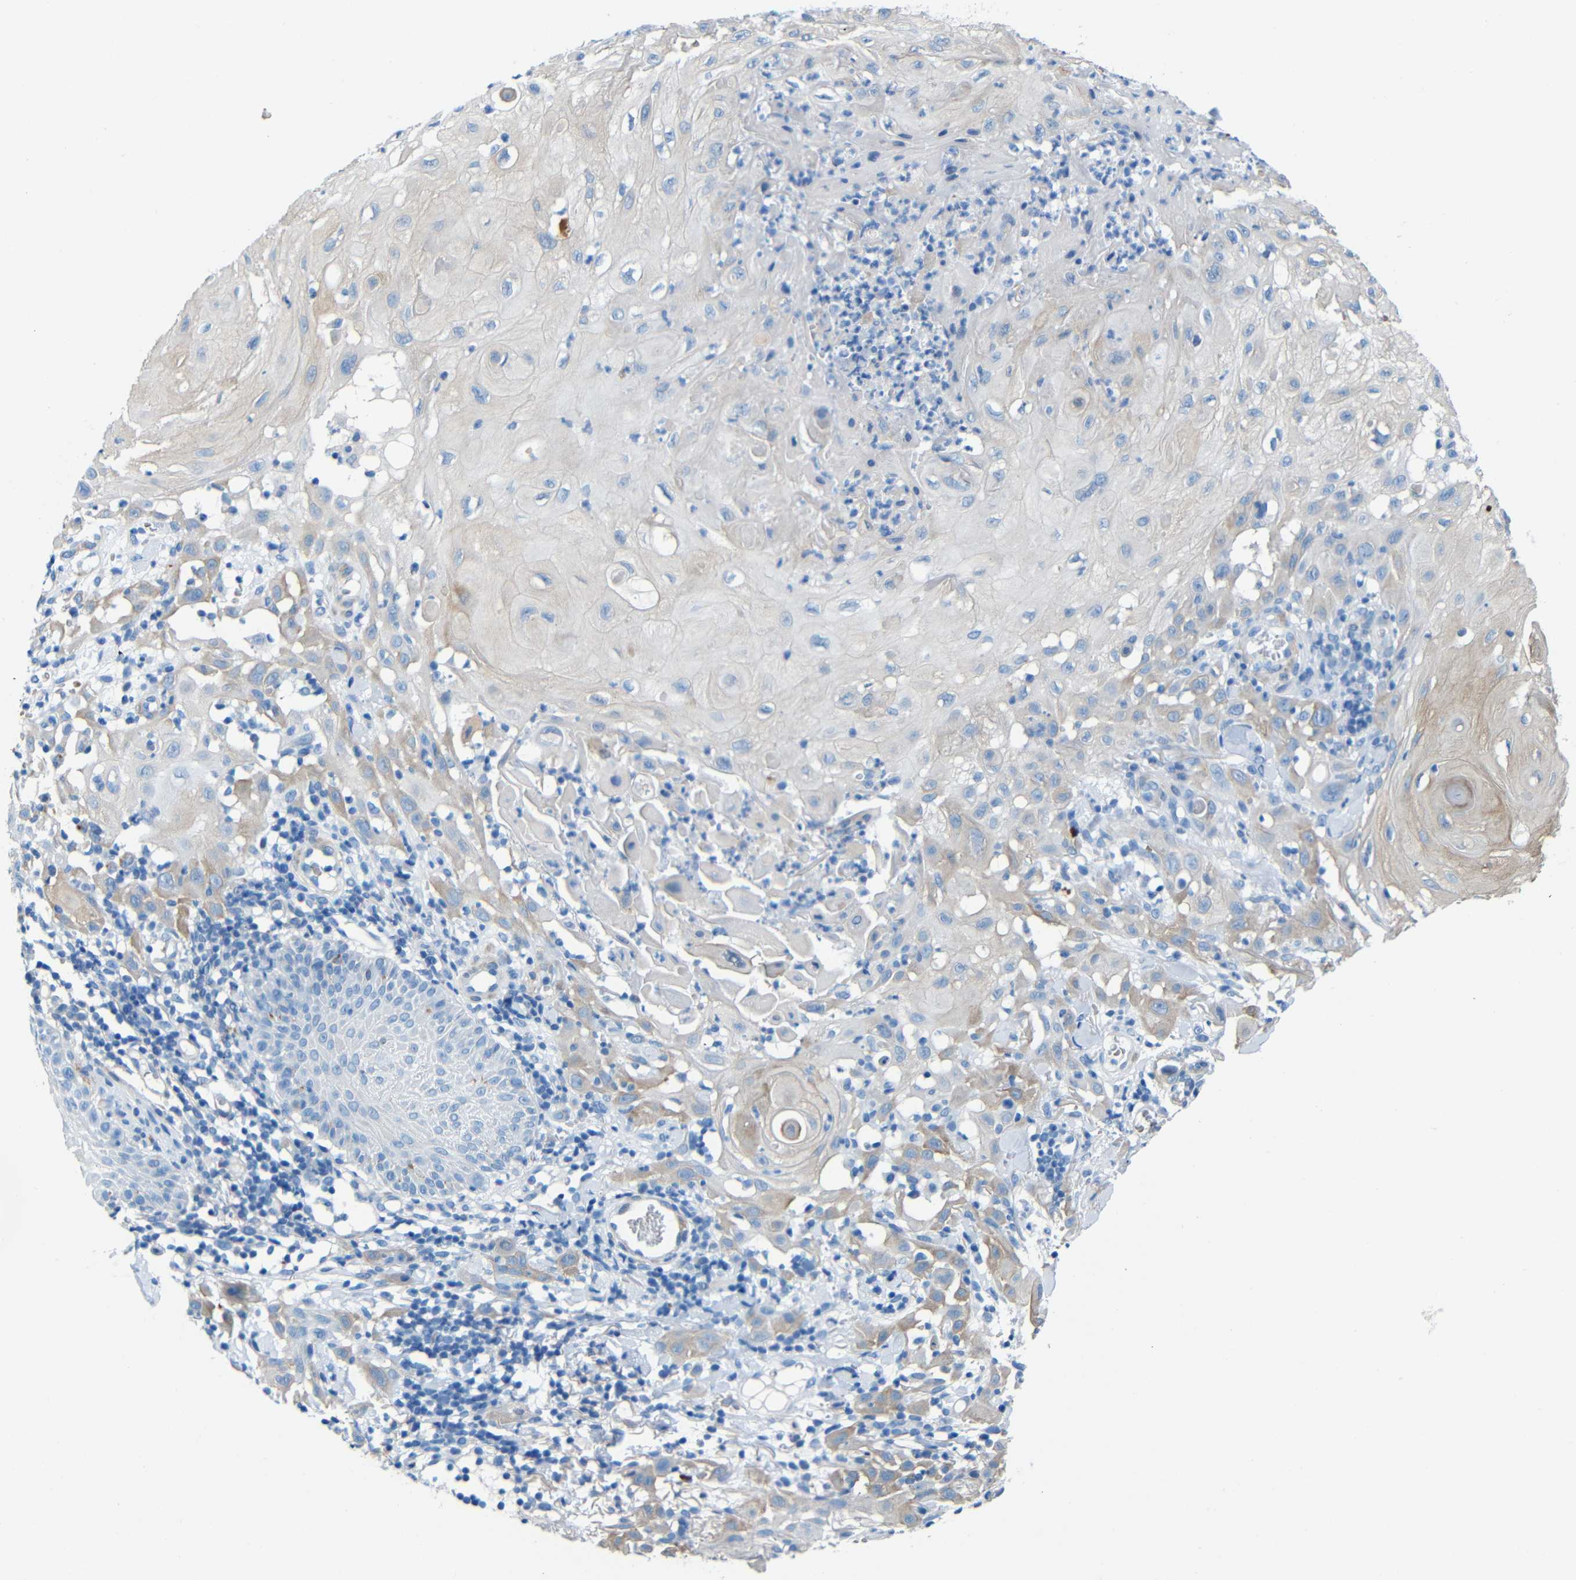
{"staining": {"intensity": "weak", "quantity": "<25%", "location": "cytoplasmic/membranous"}, "tissue": "skin cancer", "cell_type": "Tumor cells", "image_type": "cancer", "snomed": [{"axis": "morphology", "description": "Squamous cell carcinoma, NOS"}, {"axis": "topography", "description": "Skin"}], "caption": "This is an immunohistochemistry (IHC) photomicrograph of human skin cancer. There is no positivity in tumor cells.", "gene": "MAP2", "patient": {"sex": "male", "age": 24}}